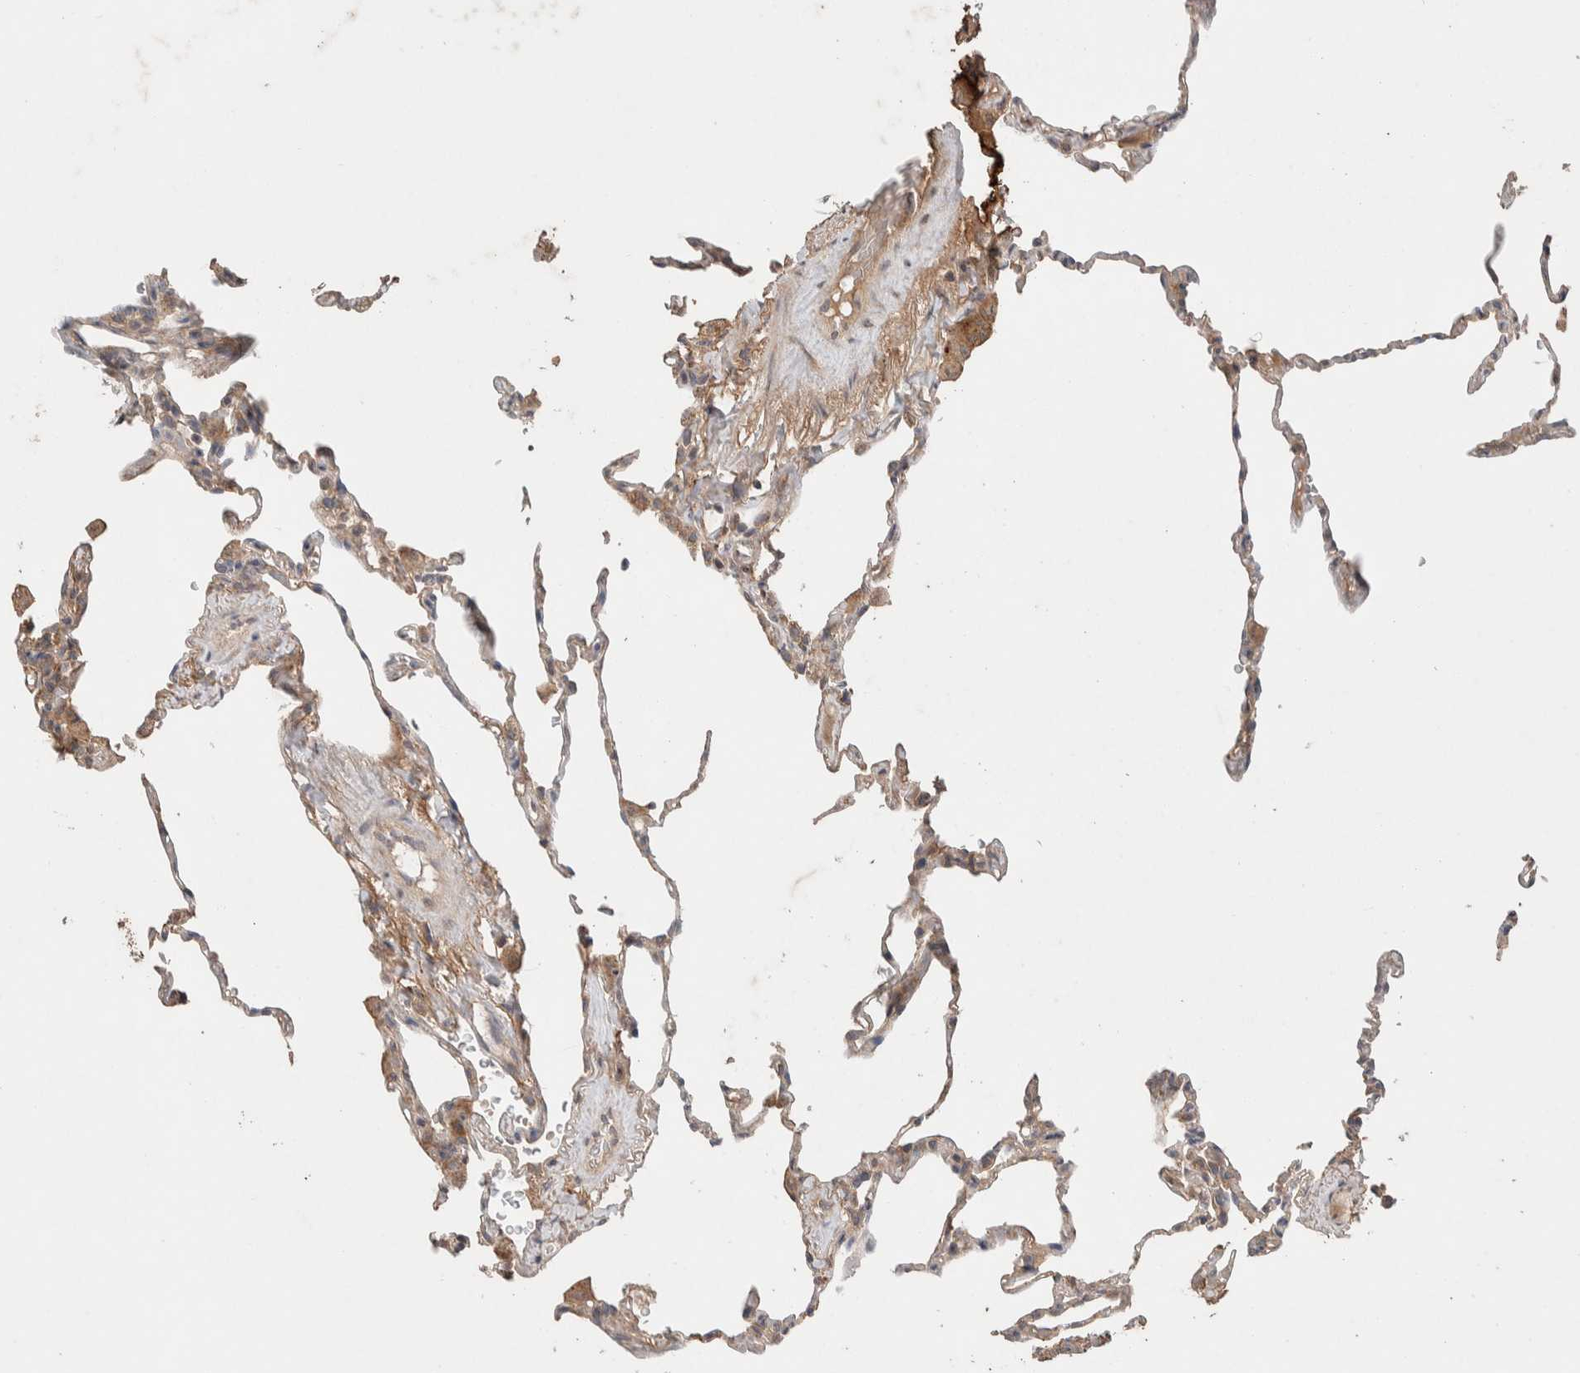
{"staining": {"intensity": "weak", "quantity": ">75%", "location": "cytoplasmic/membranous"}, "tissue": "lung", "cell_type": "Alveolar cells", "image_type": "normal", "snomed": [{"axis": "morphology", "description": "Normal tissue, NOS"}, {"axis": "topography", "description": "Lung"}], "caption": "Lung stained with DAB (3,3'-diaminobenzidine) IHC displays low levels of weak cytoplasmic/membranous positivity in approximately >75% of alveolar cells.", "gene": "KCNJ5", "patient": {"sex": "male", "age": 59}}